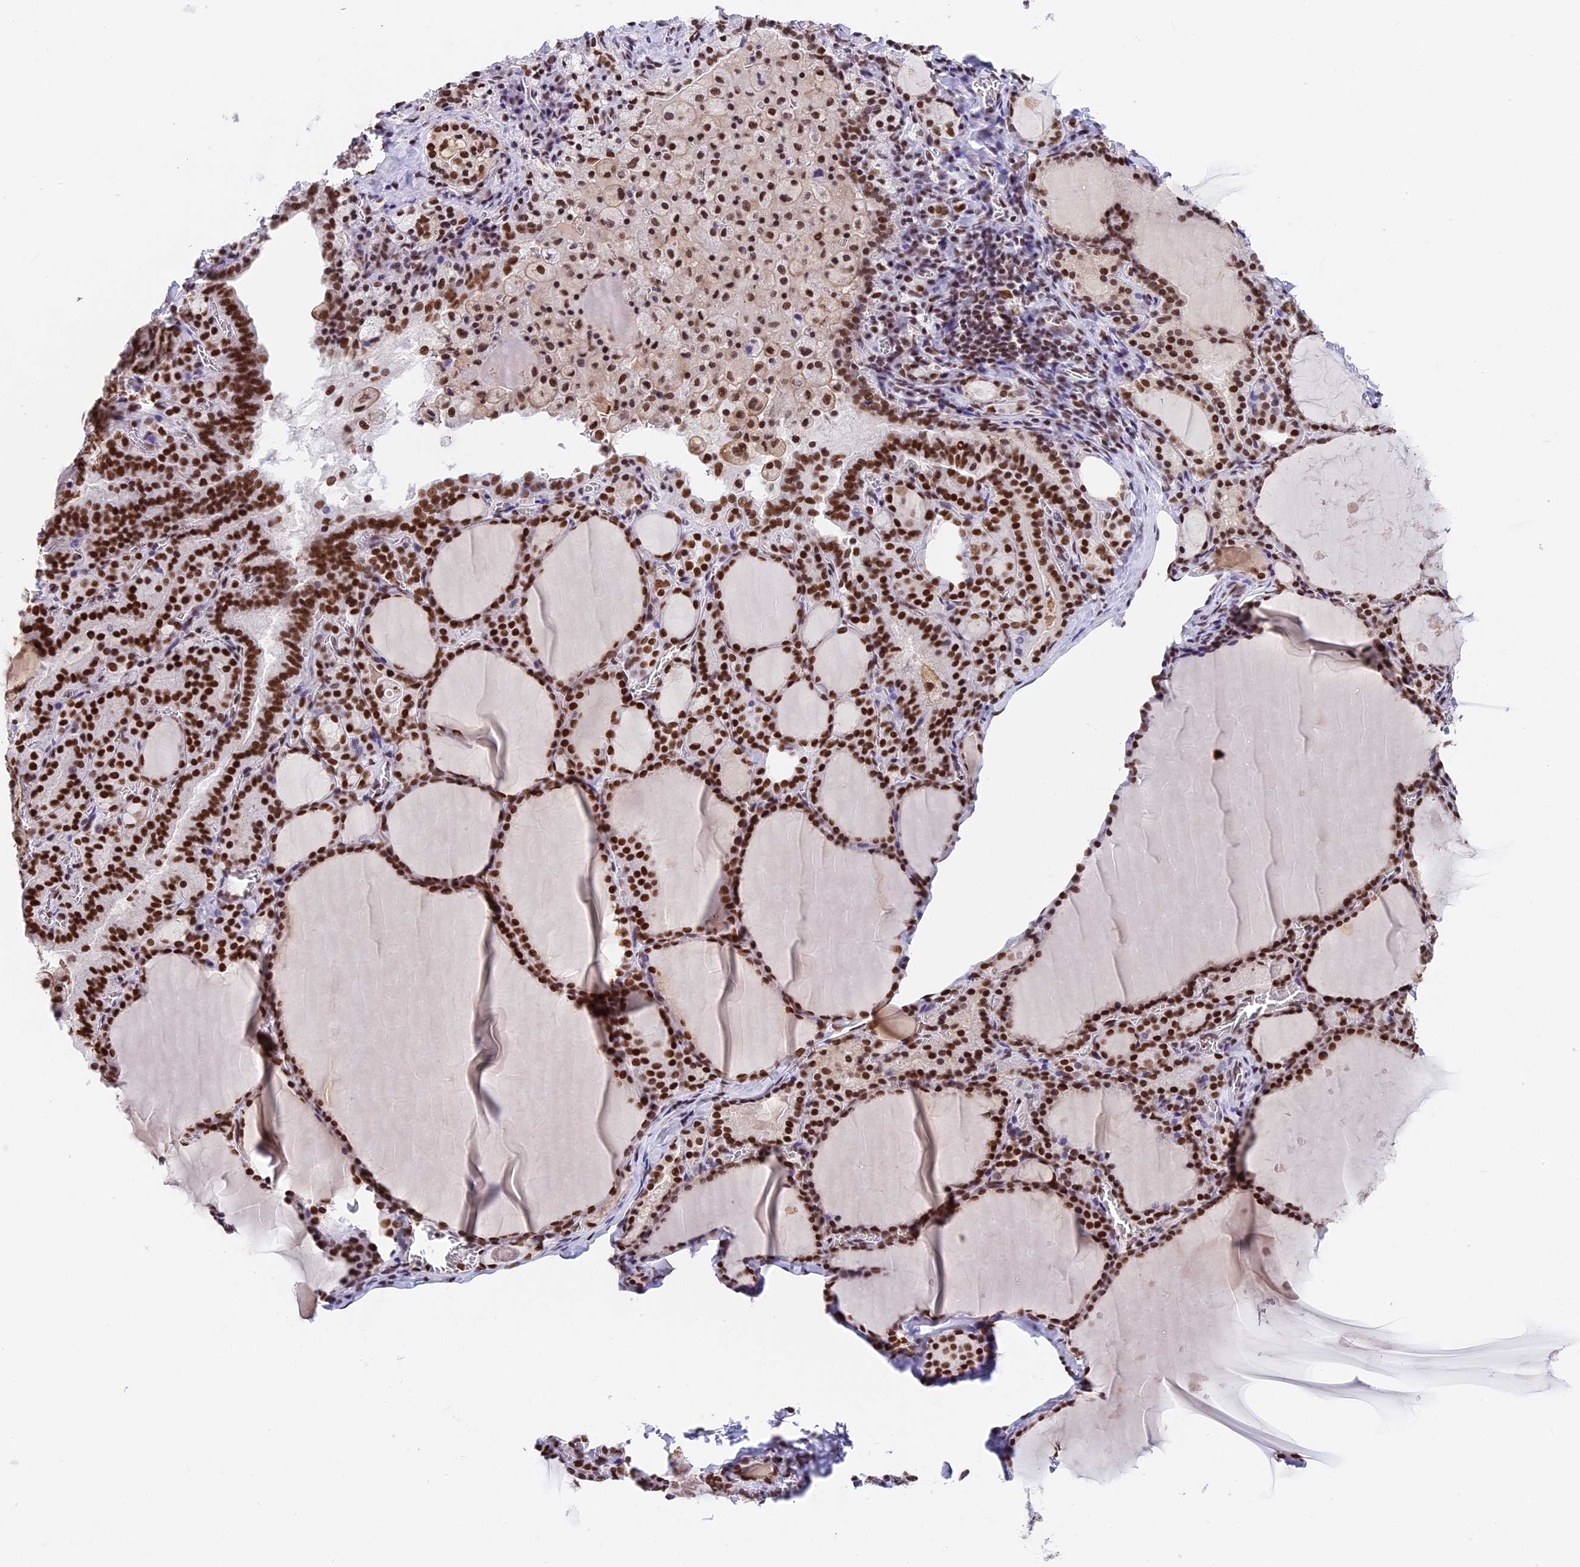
{"staining": {"intensity": "strong", "quantity": ">75%", "location": "nuclear"}, "tissue": "thyroid gland", "cell_type": "Glandular cells", "image_type": "normal", "snomed": [{"axis": "morphology", "description": "Normal tissue, NOS"}, {"axis": "topography", "description": "Thyroid gland"}], "caption": "Normal thyroid gland demonstrates strong nuclear positivity in about >75% of glandular cells The staining was performed using DAB to visualize the protein expression in brown, while the nuclei were stained in blue with hematoxylin (Magnification: 20x)..", "gene": "SBNO1", "patient": {"sex": "male", "age": 56}}